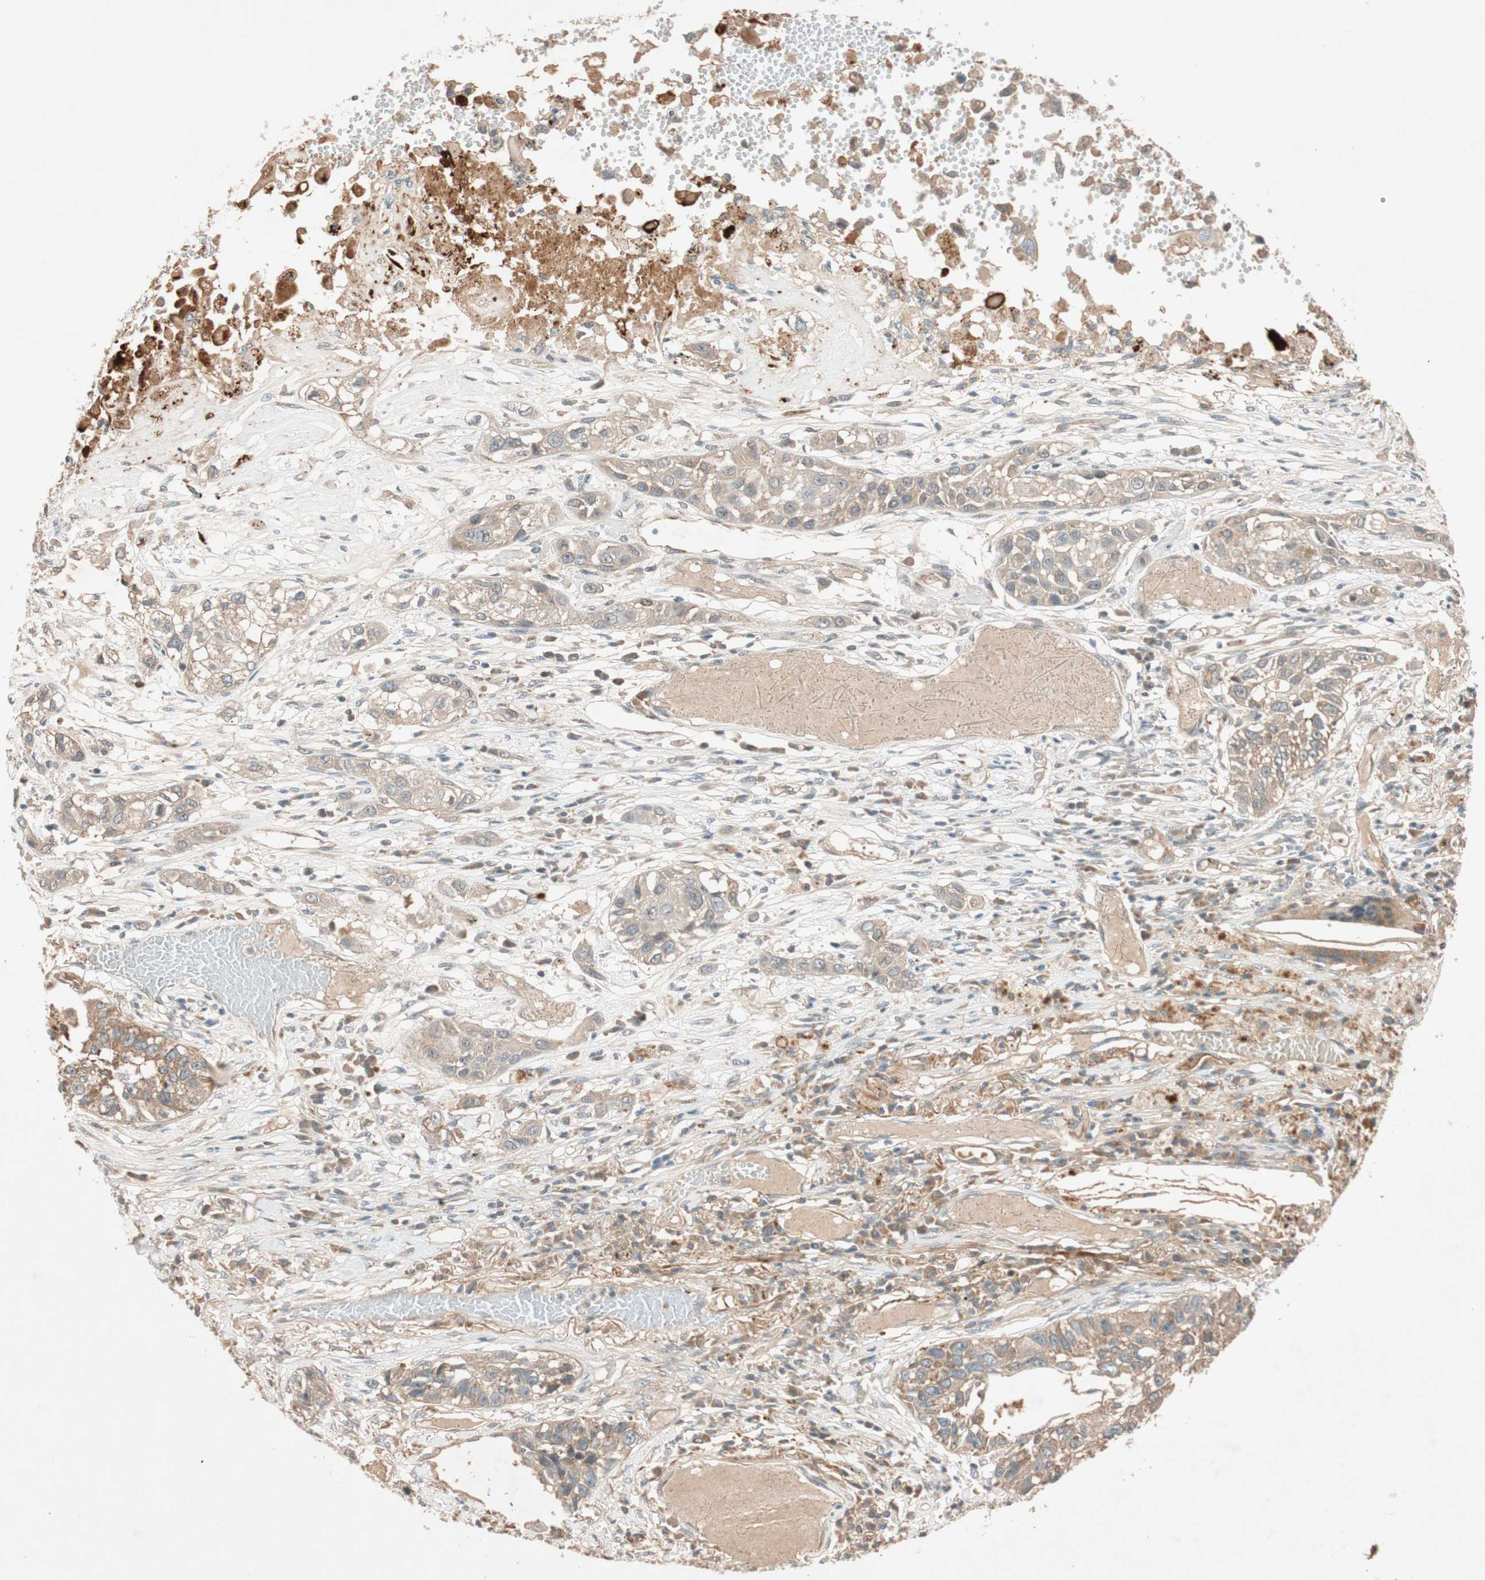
{"staining": {"intensity": "weak", "quantity": "25%-75%", "location": "cytoplasmic/membranous"}, "tissue": "lung cancer", "cell_type": "Tumor cells", "image_type": "cancer", "snomed": [{"axis": "morphology", "description": "Squamous cell carcinoma, NOS"}, {"axis": "topography", "description": "Lung"}], "caption": "Immunohistochemistry image of lung cancer stained for a protein (brown), which displays low levels of weak cytoplasmic/membranous expression in approximately 25%-75% of tumor cells.", "gene": "EPHA6", "patient": {"sex": "male", "age": 71}}